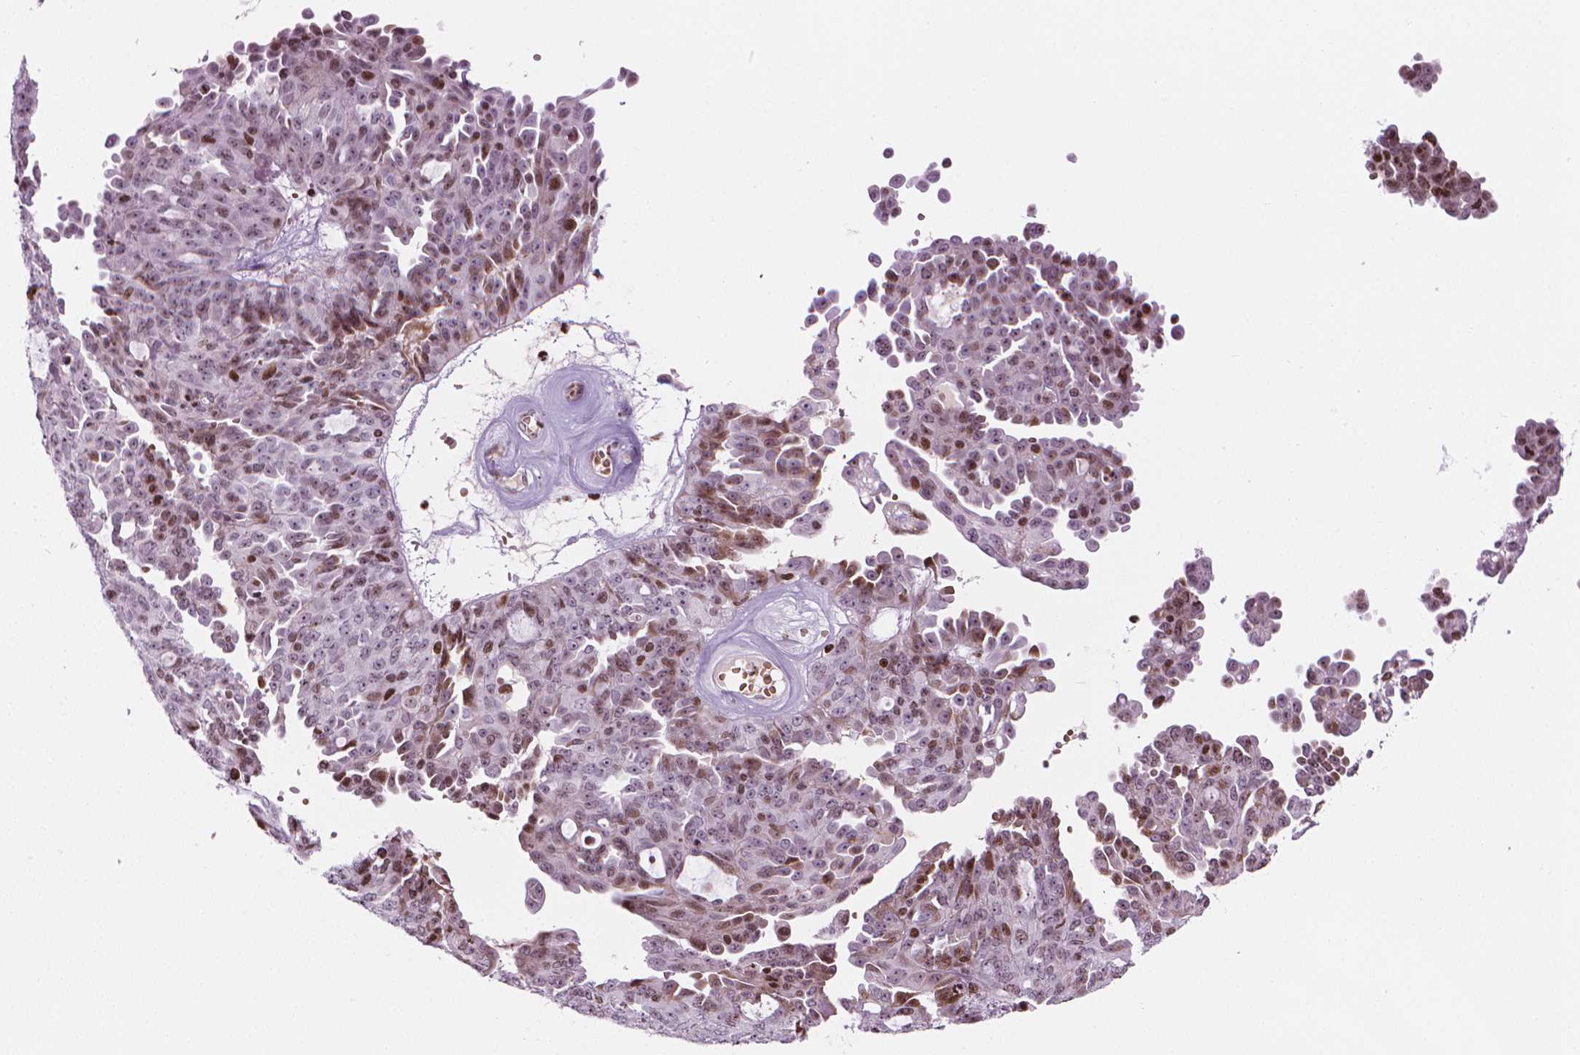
{"staining": {"intensity": "moderate", "quantity": "<25%", "location": "nuclear"}, "tissue": "ovarian cancer", "cell_type": "Tumor cells", "image_type": "cancer", "snomed": [{"axis": "morphology", "description": "Cystadenocarcinoma, serous, NOS"}, {"axis": "topography", "description": "Ovary"}], "caption": "A brown stain labels moderate nuclear staining of a protein in ovarian cancer (serous cystadenocarcinoma) tumor cells.", "gene": "PIP4K2A", "patient": {"sex": "female", "age": 71}}